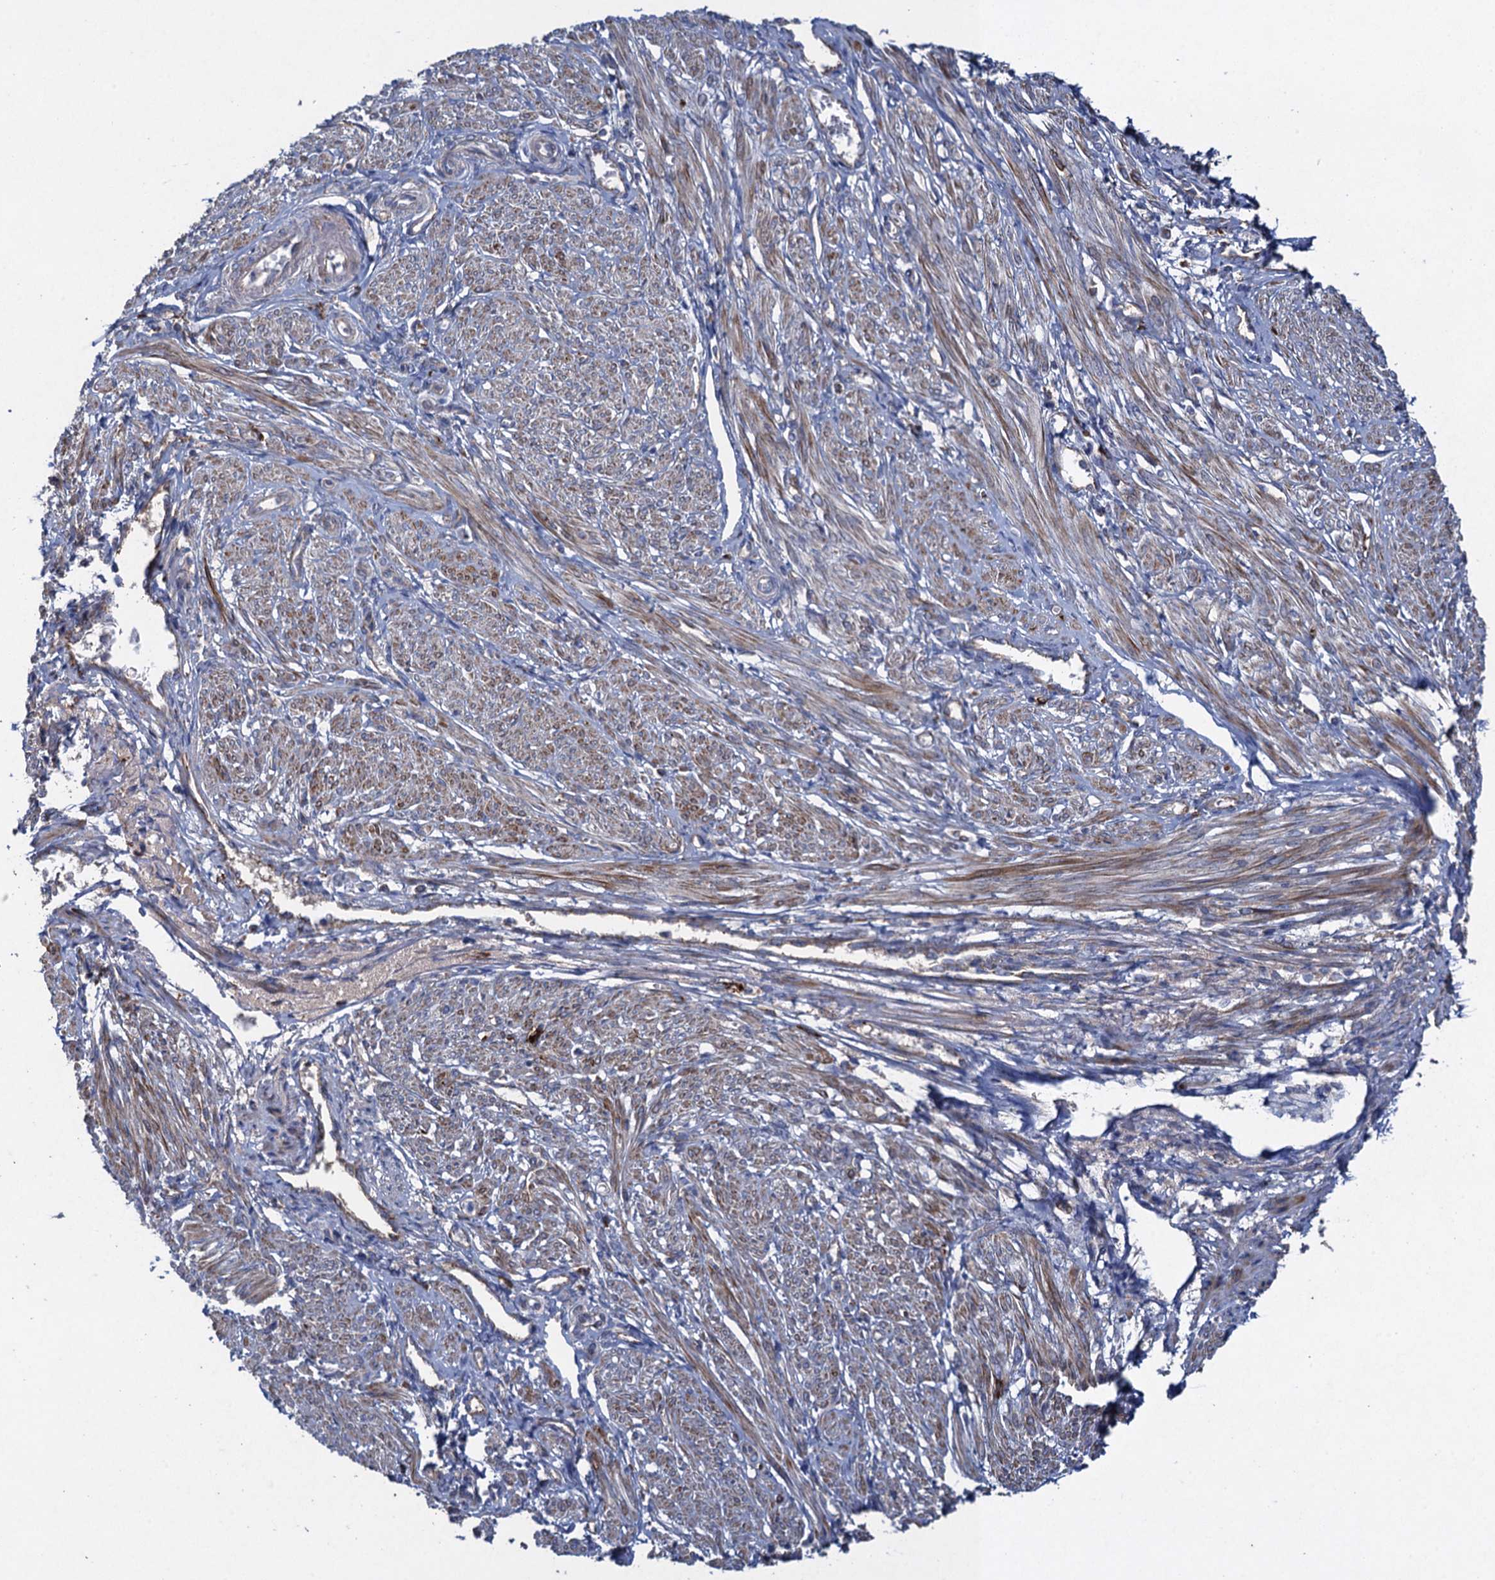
{"staining": {"intensity": "moderate", "quantity": "25%-75%", "location": "cytoplasmic/membranous"}, "tissue": "smooth muscle", "cell_type": "Smooth muscle cells", "image_type": "normal", "snomed": [{"axis": "morphology", "description": "Normal tissue, NOS"}, {"axis": "topography", "description": "Smooth muscle"}], "caption": "Protein staining of benign smooth muscle shows moderate cytoplasmic/membranous staining in approximately 25%-75% of smooth muscle cells.", "gene": "TXNDC11", "patient": {"sex": "female", "age": 39}}